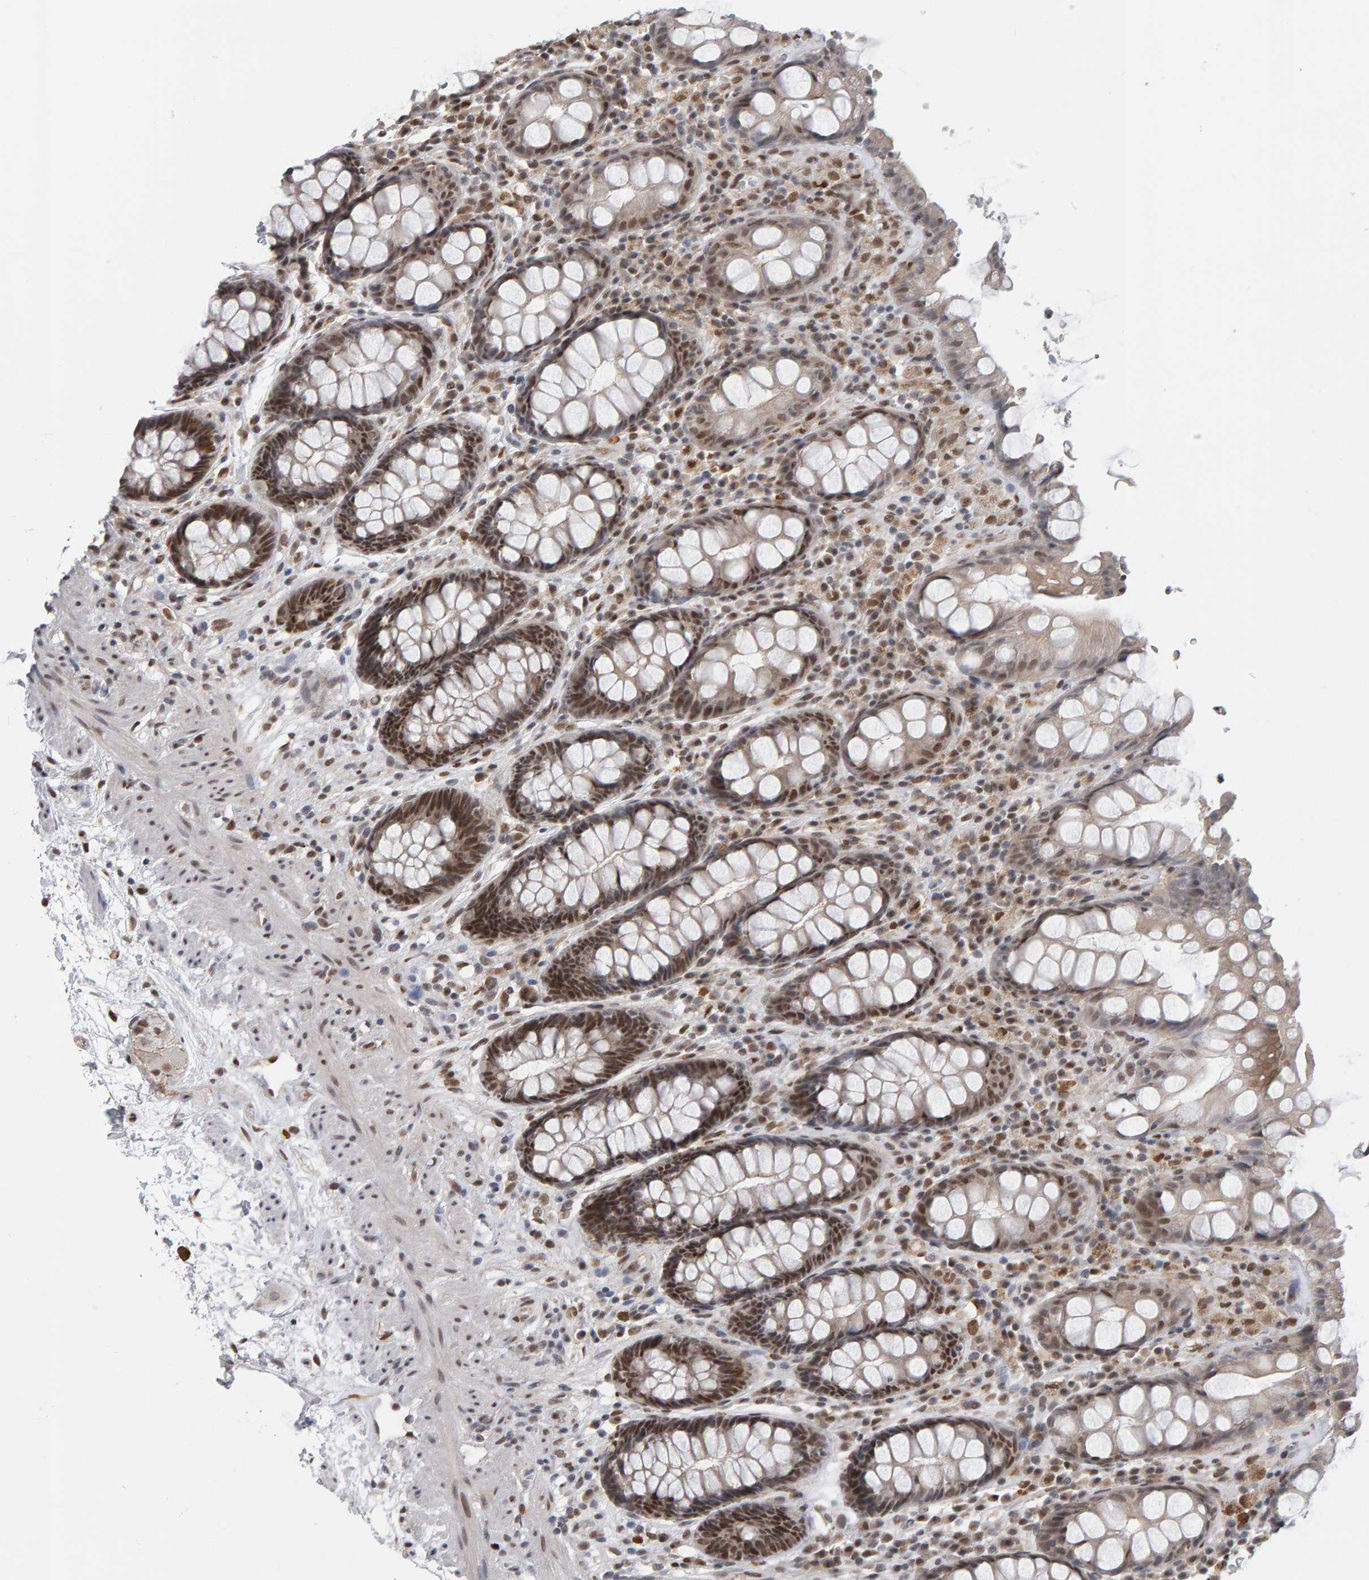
{"staining": {"intensity": "moderate", "quantity": ">75%", "location": "nuclear"}, "tissue": "rectum", "cell_type": "Glandular cells", "image_type": "normal", "snomed": [{"axis": "morphology", "description": "Normal tissue, NOS"}, {"axis": "topography", "description": "Rectum"}], "caption": "Approximately >75% of glandular cells in normal human rectum show moderate nuclear protein positivity as visualized by brown immunohistochemical staining.", "gene": "ATF7IP", "patient": {"sex": "male", "age": 64}}